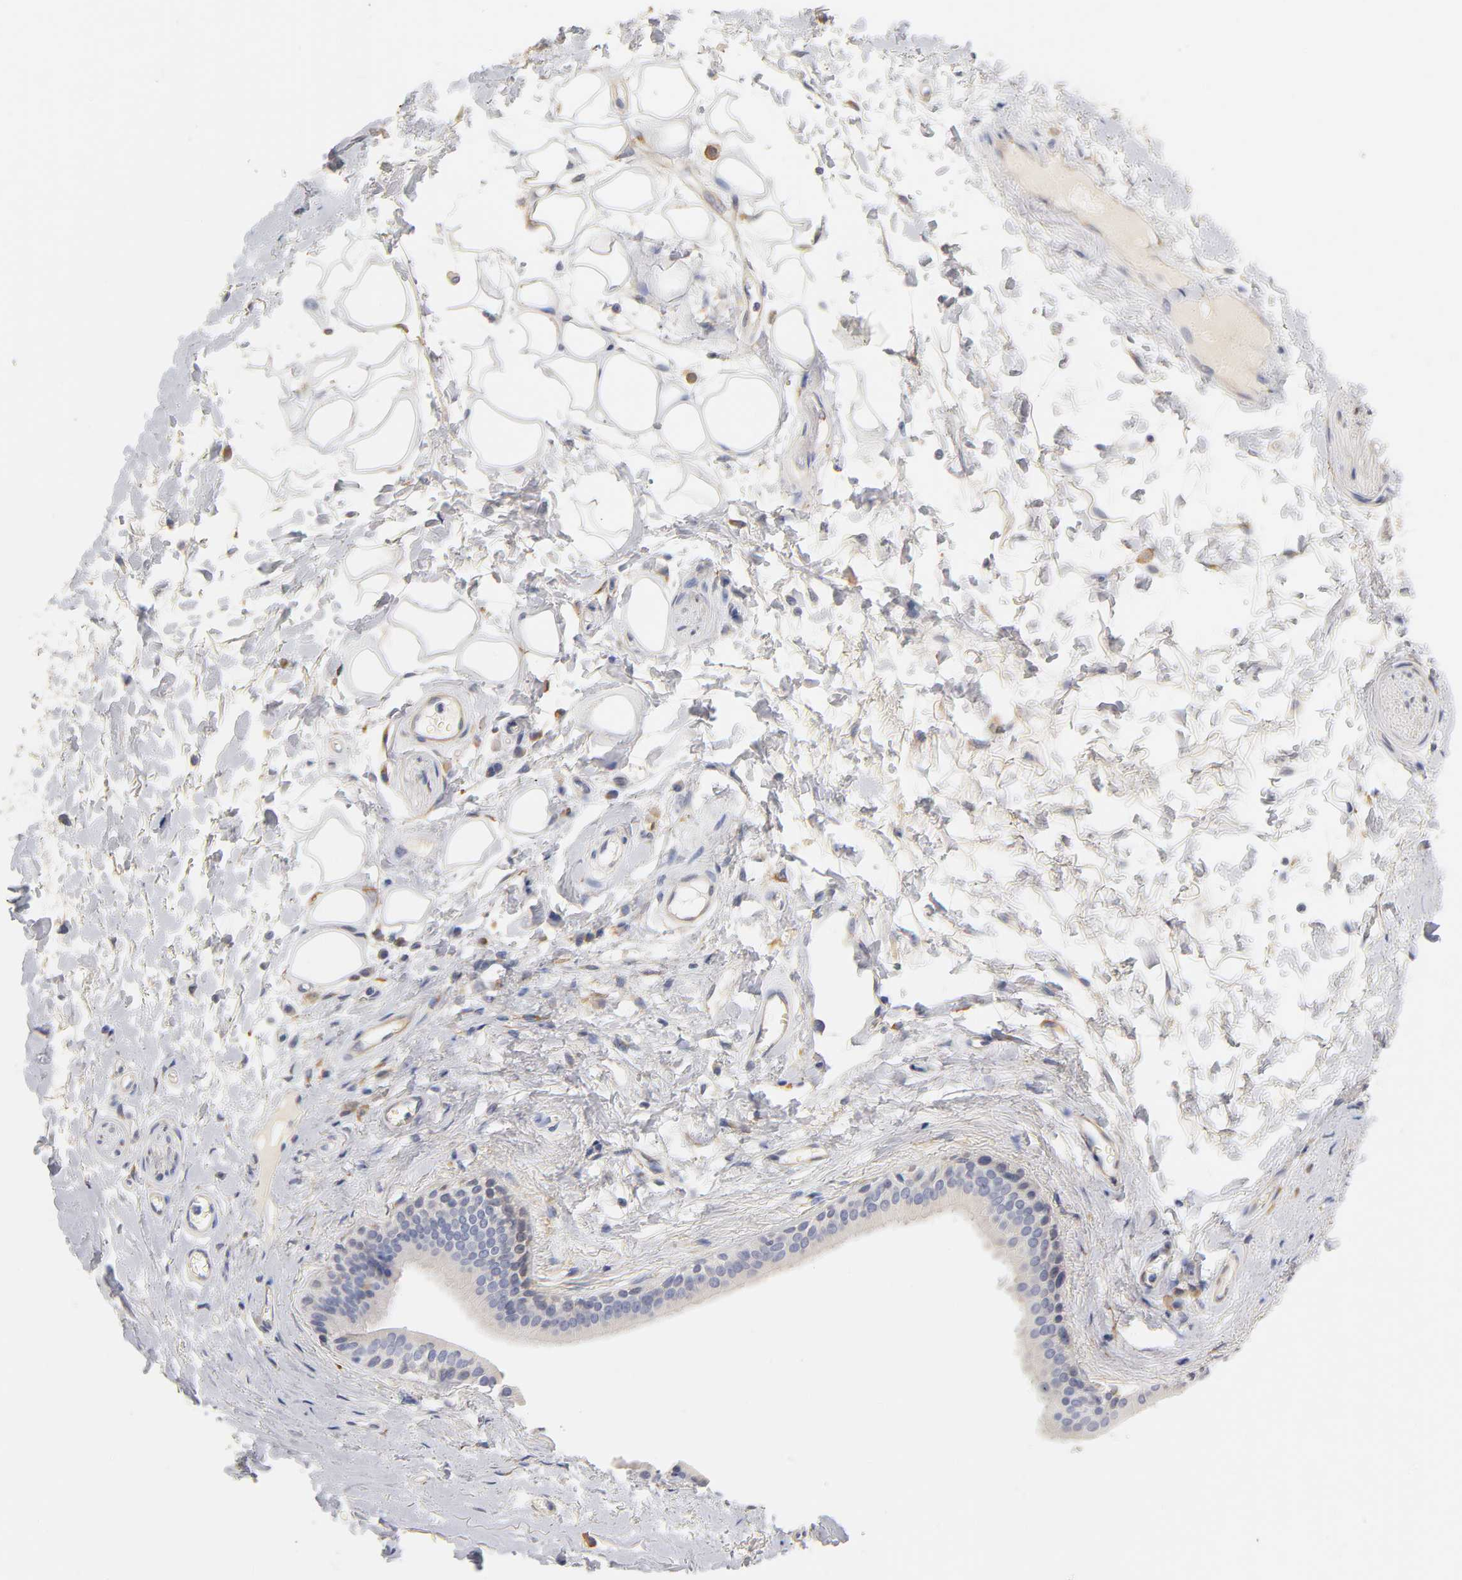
{"staining": {"intensity": "weak", "quantity": "<25%", "location": "cytoplasmic/membranous"}, "tissue": "adipose tissue", "cell_type": "Adipocytes", "image_type": "normal", "snomed": [{"axis": "morphology", "description": "Normal tissue, NOS"}, {"axis": "morphology", "description": "Inflammation, NOS"}, {"axis": "topography", "description": "Salivary gland"}, {"axis": "topography", "description": "Peripheral nerve tissue"}], "caption": "IHC micrograph of benign adipose tissue: human adipose tissue stained with DAB displays no significant protein positivity in adipocytes.", "gene": "LAMB1", "patient": {"sex": "female", "age": 75}}